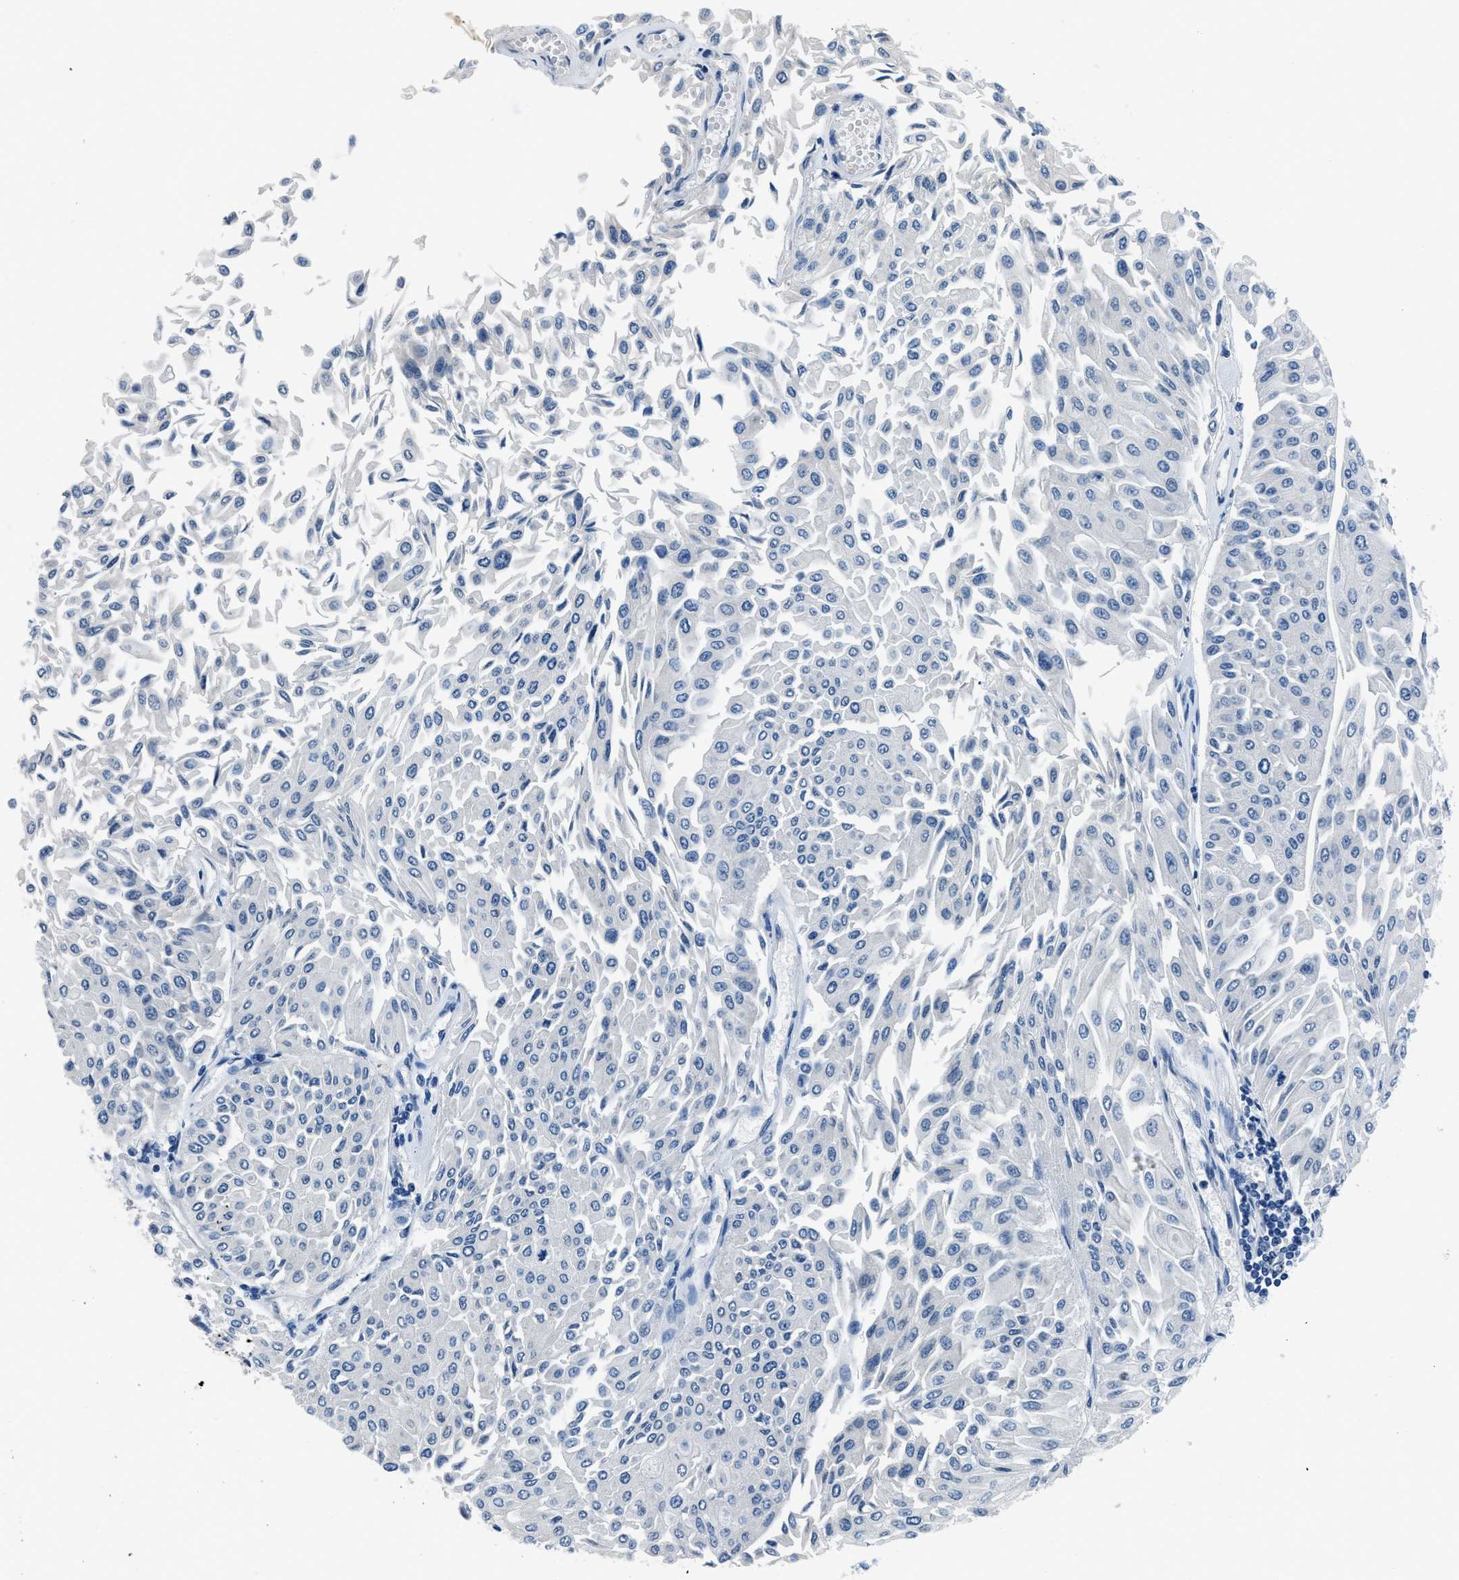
{"staining": {"intensity": "negative", "quantity": "none", "location": "none"}, "tissue": "urothelial cancer", "cell_type": "Tumor cells", "image_type": "cancer", "snomed": [{"axis": "morphology", "description": "Urothelial carcinoma, Low grade"}, {"axis": "topography", "description": "Urinary bladder"}], "caption": "A photomicrograph of human low-grade urothelial carcinoma is negative for staining in tumor cells.", "gene": "GJA3", "patient": {"sex": "male", "age": 67}}